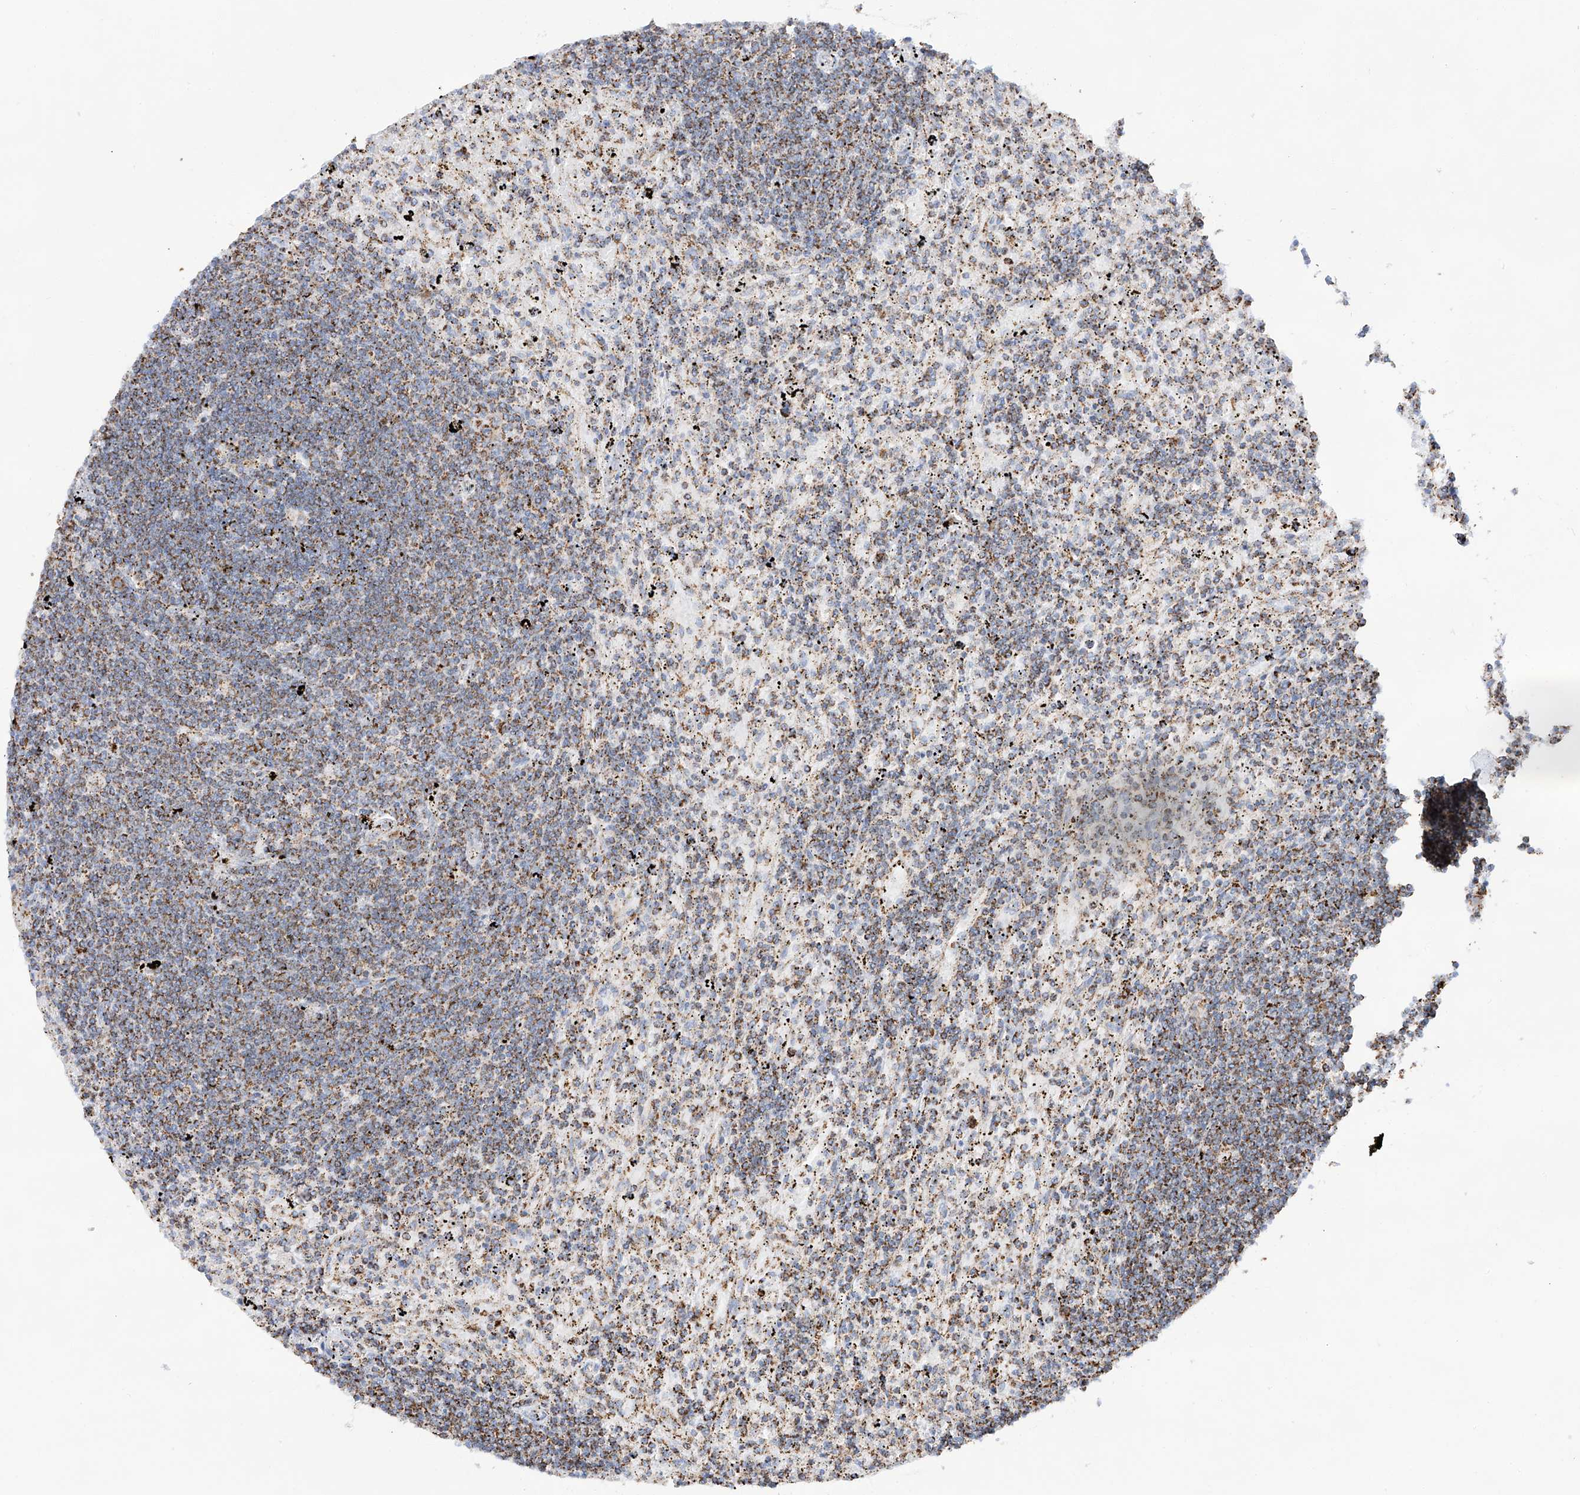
{"staining": {"intensity": "moderate", "quantity": ">75%", "location": "cytoplasmic/membranous"}, "tissue": "lymphoma", "cell_type": "Tumor cells", "image_type": "cancer", "snomed": [{"axis": "morphology", "description": "Malignant lymphoma, non-Hodgkin's type, Low grade"}, {"axis": "topography", "description": "Spleen"}], "caption": "Protein staining of lymphoma tissue displays moderate cytoplasmic/membranous positivity in approximately >75% of tumor cells.", "gene": "TTC27", "patient": {"sex": "male", "age": 76}}